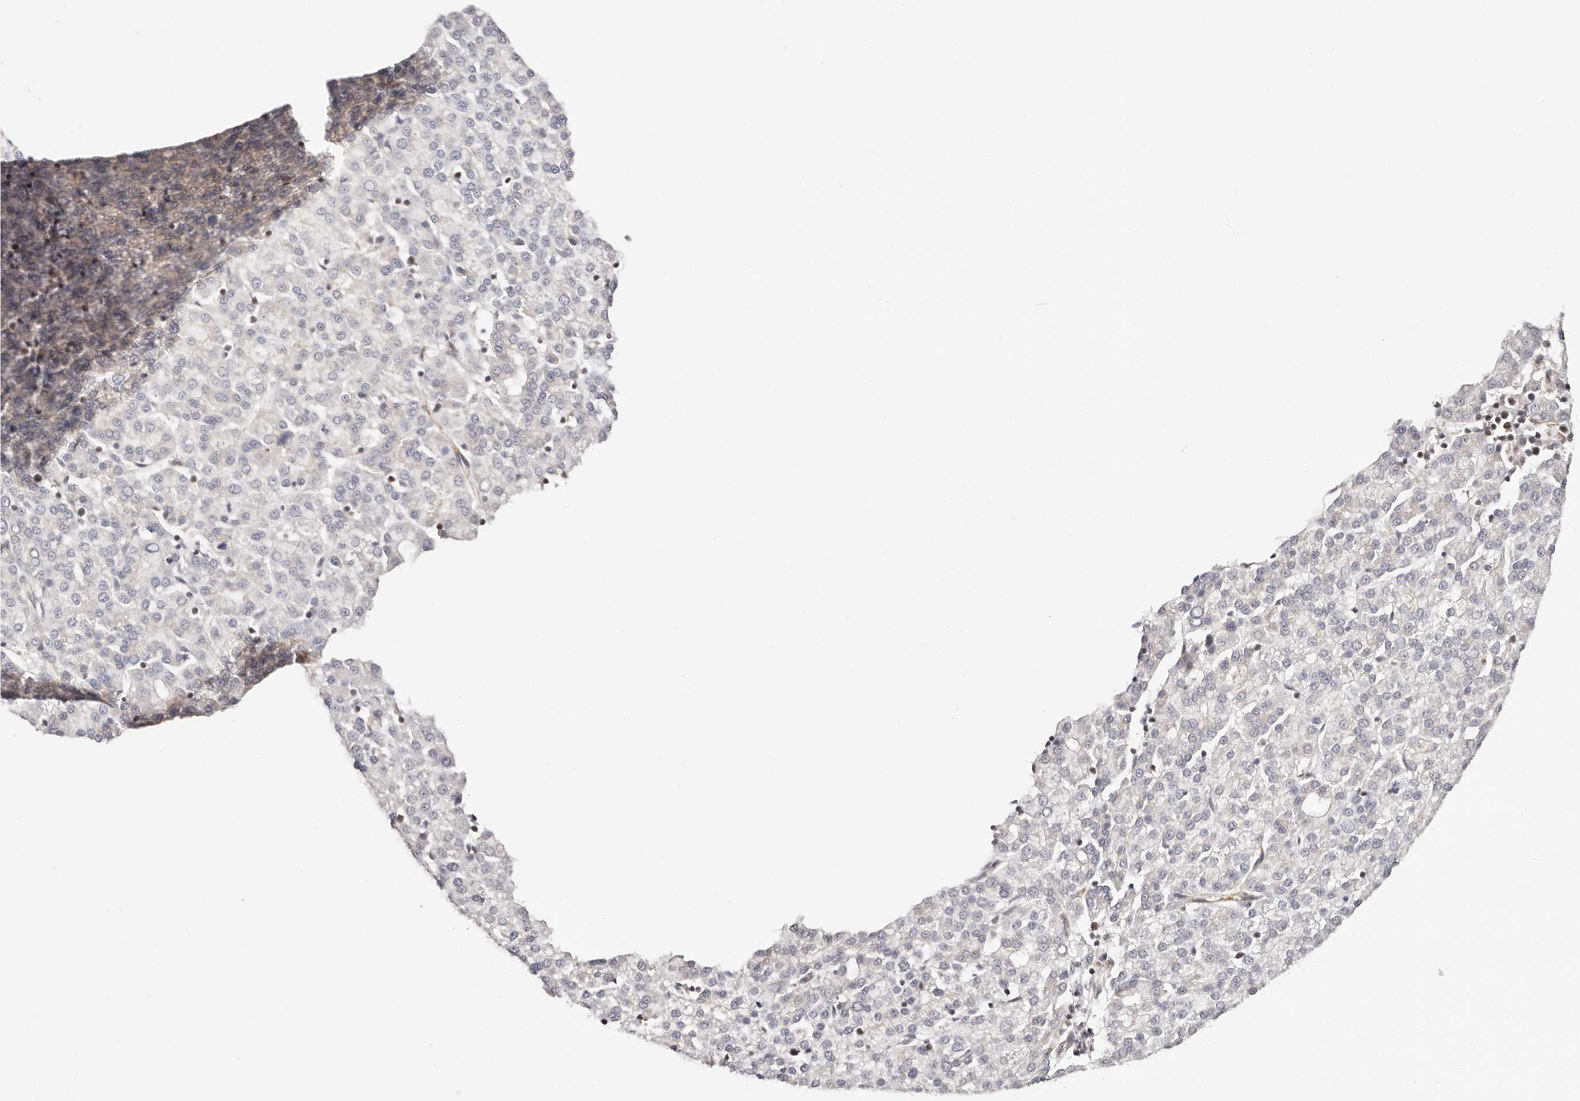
{"staining": {"intensity": "negative", "quantity": "none", "location": "none"}, "tissue": "liver cancer", "cell_type": "Tumor cells", "image_type": "cancer", "snomed": [{"axis": "morphology", "description": "Carcinoma, Hepatocellular, NOS"}, {"axis": "topography", "description": "Liver"}], "caption": "DAB (3,3'-diaminobenzidine) immunohistochemical staining of liver hepatocellular carcinoma reveals no significant staining in tumor cells. (Stains: DAB (3,3'-diaminobenzidine) IHC with hematoxylin counter stain, Microscopy: brightfield microscopy at high magnification).", "gene": "STAT5A", "patient": {"sex": "female", "age": 58}}